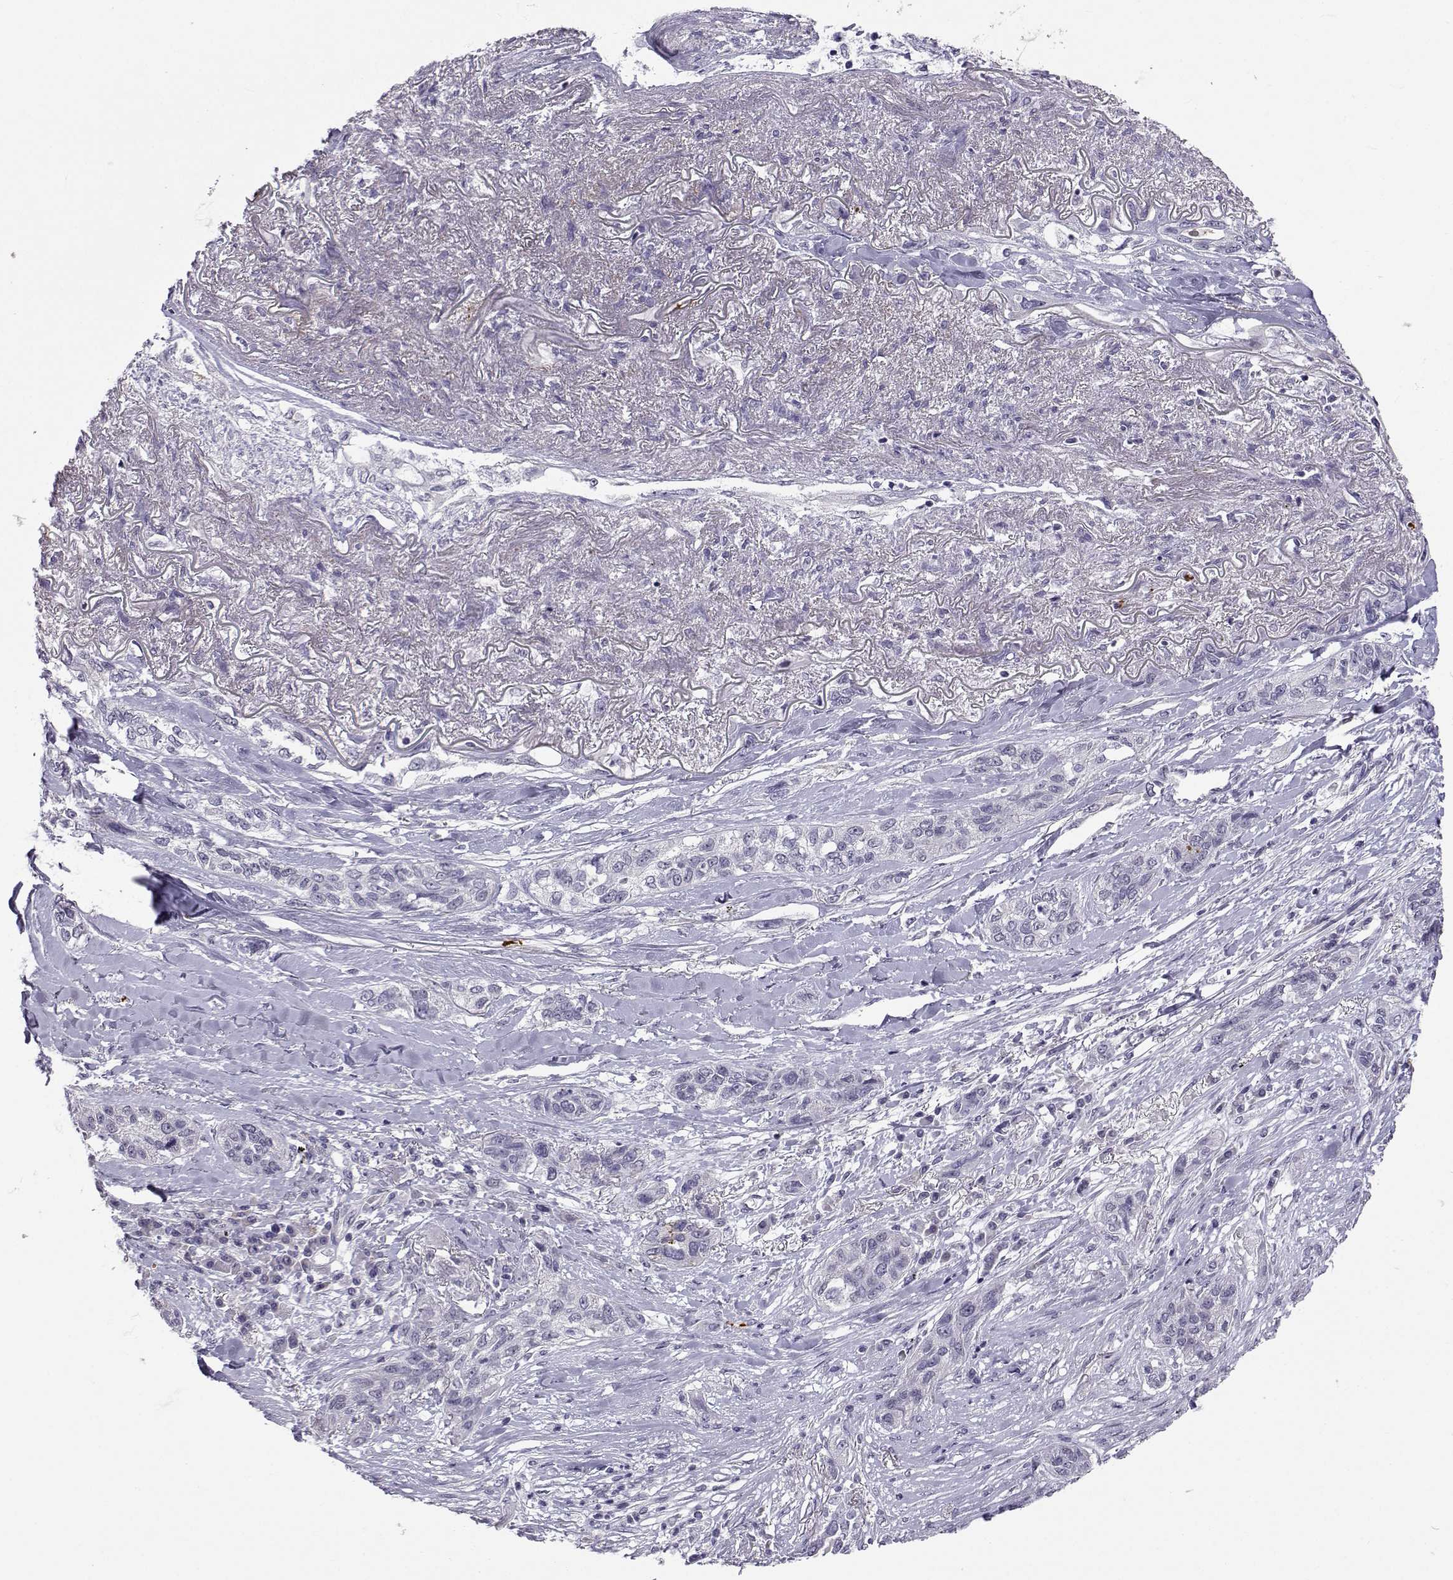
{"staining": {"intensity": "negative", "quantity": "none", "location": "none"}, "tissue": "lung cancer", "cell_type": "Tumor cells", "image_type": "cancer", "snomed": [{"axis": "morphology", "description": "Squamous cell carcinoma, NOS"}, {"axis": "topography", "description": "Lung"}], "caption": "An image of human lung cancer is negative for staining in tumor cells.", "gene": "SLC6A3", "patient": {"sex": "female", "age": 70}}